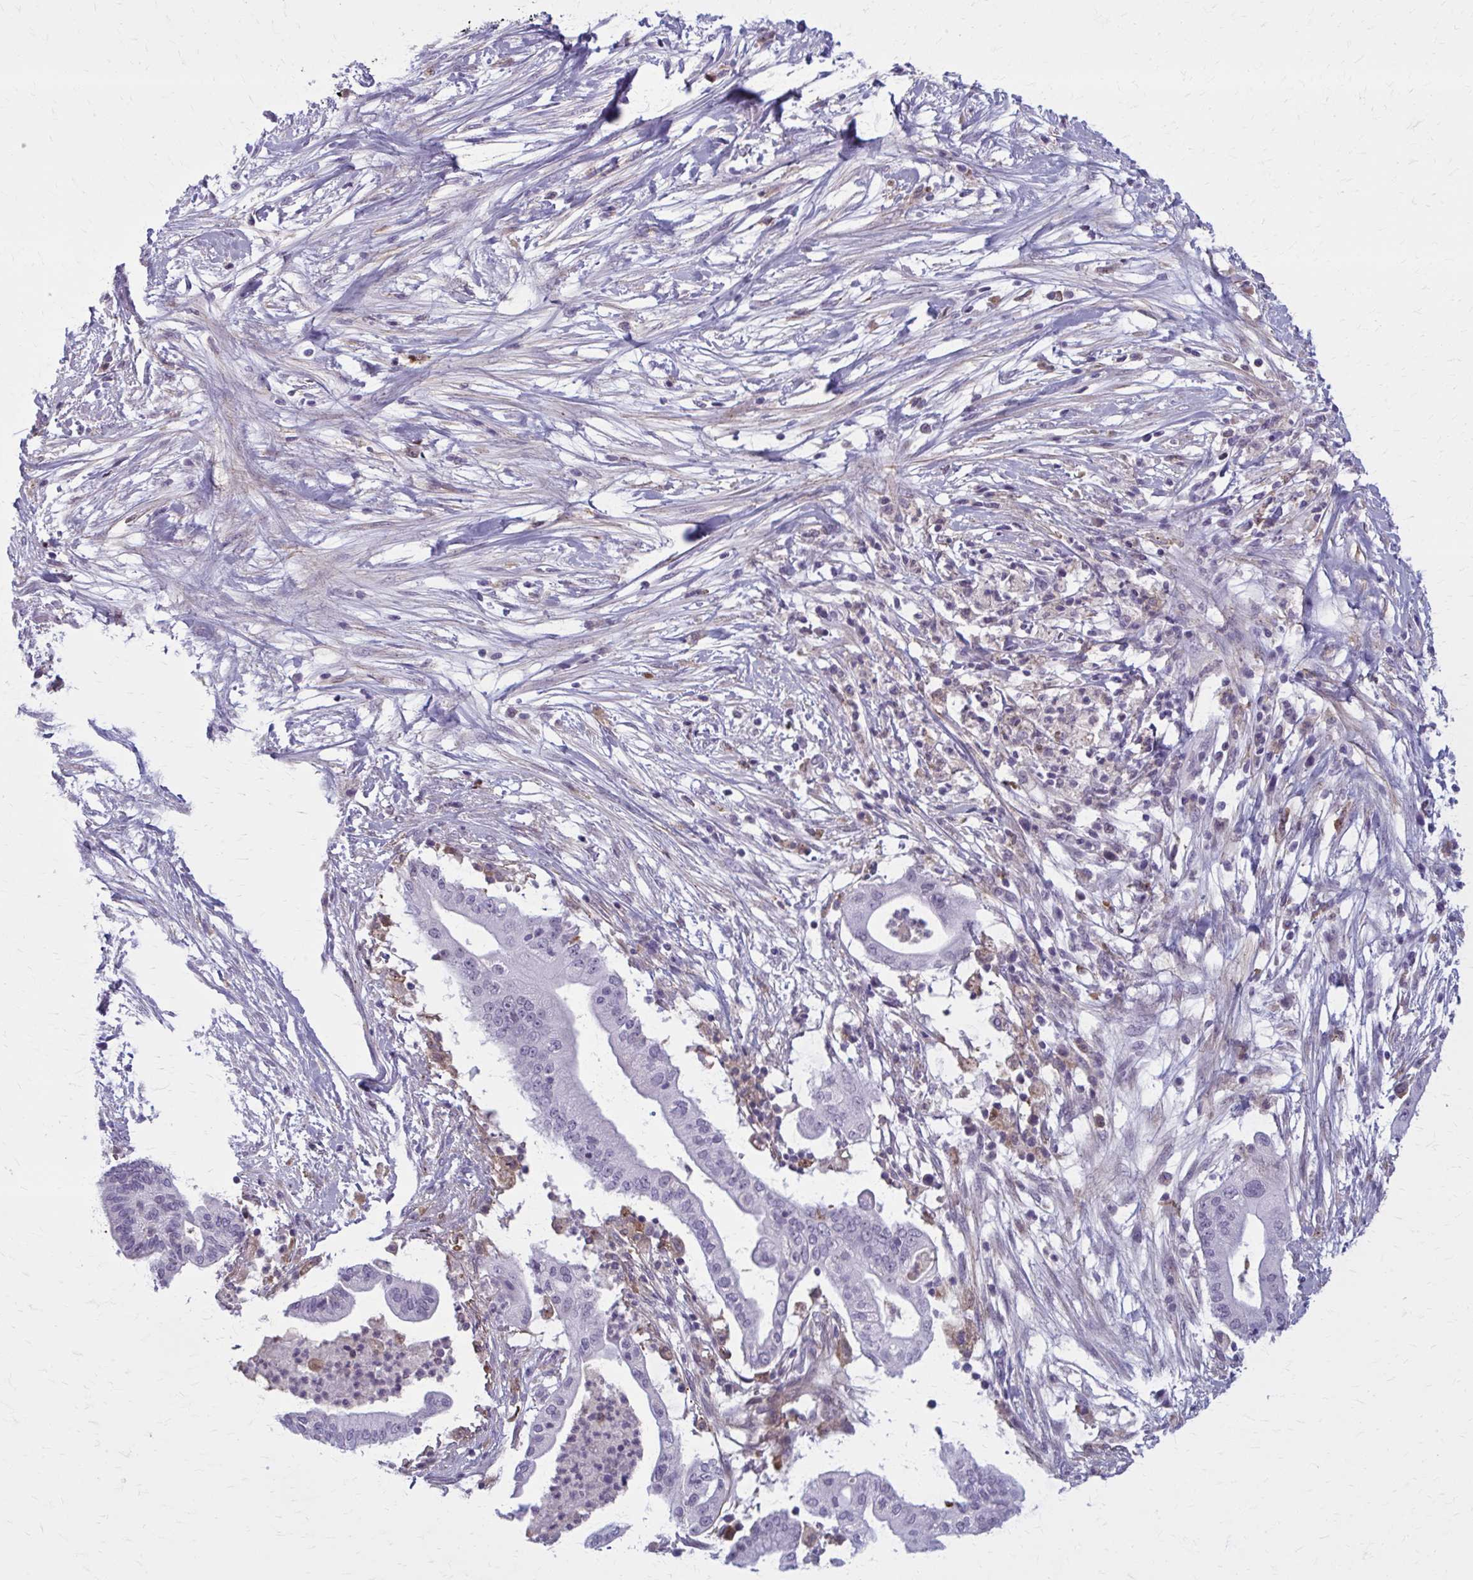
{"staining": {"intensity": "negative", "quantity": "none", "location": "none"}, "tissue": "pancreatic cancer", "cell_type": "Tumor cells", "image_type": "cancer", "snomed": [{"axis": "morphology", "description": "Adenocarcinoma, NOS"}, {"axis": "topography", "description": "Pancreas"}], "caption": "Immunohistochemistry (IHC) of pancreatic adenocarcinoma exhibits no positivity in tumor cells.", "gene": "CARD9", "patient": {"sex": "male", "age": 68}}